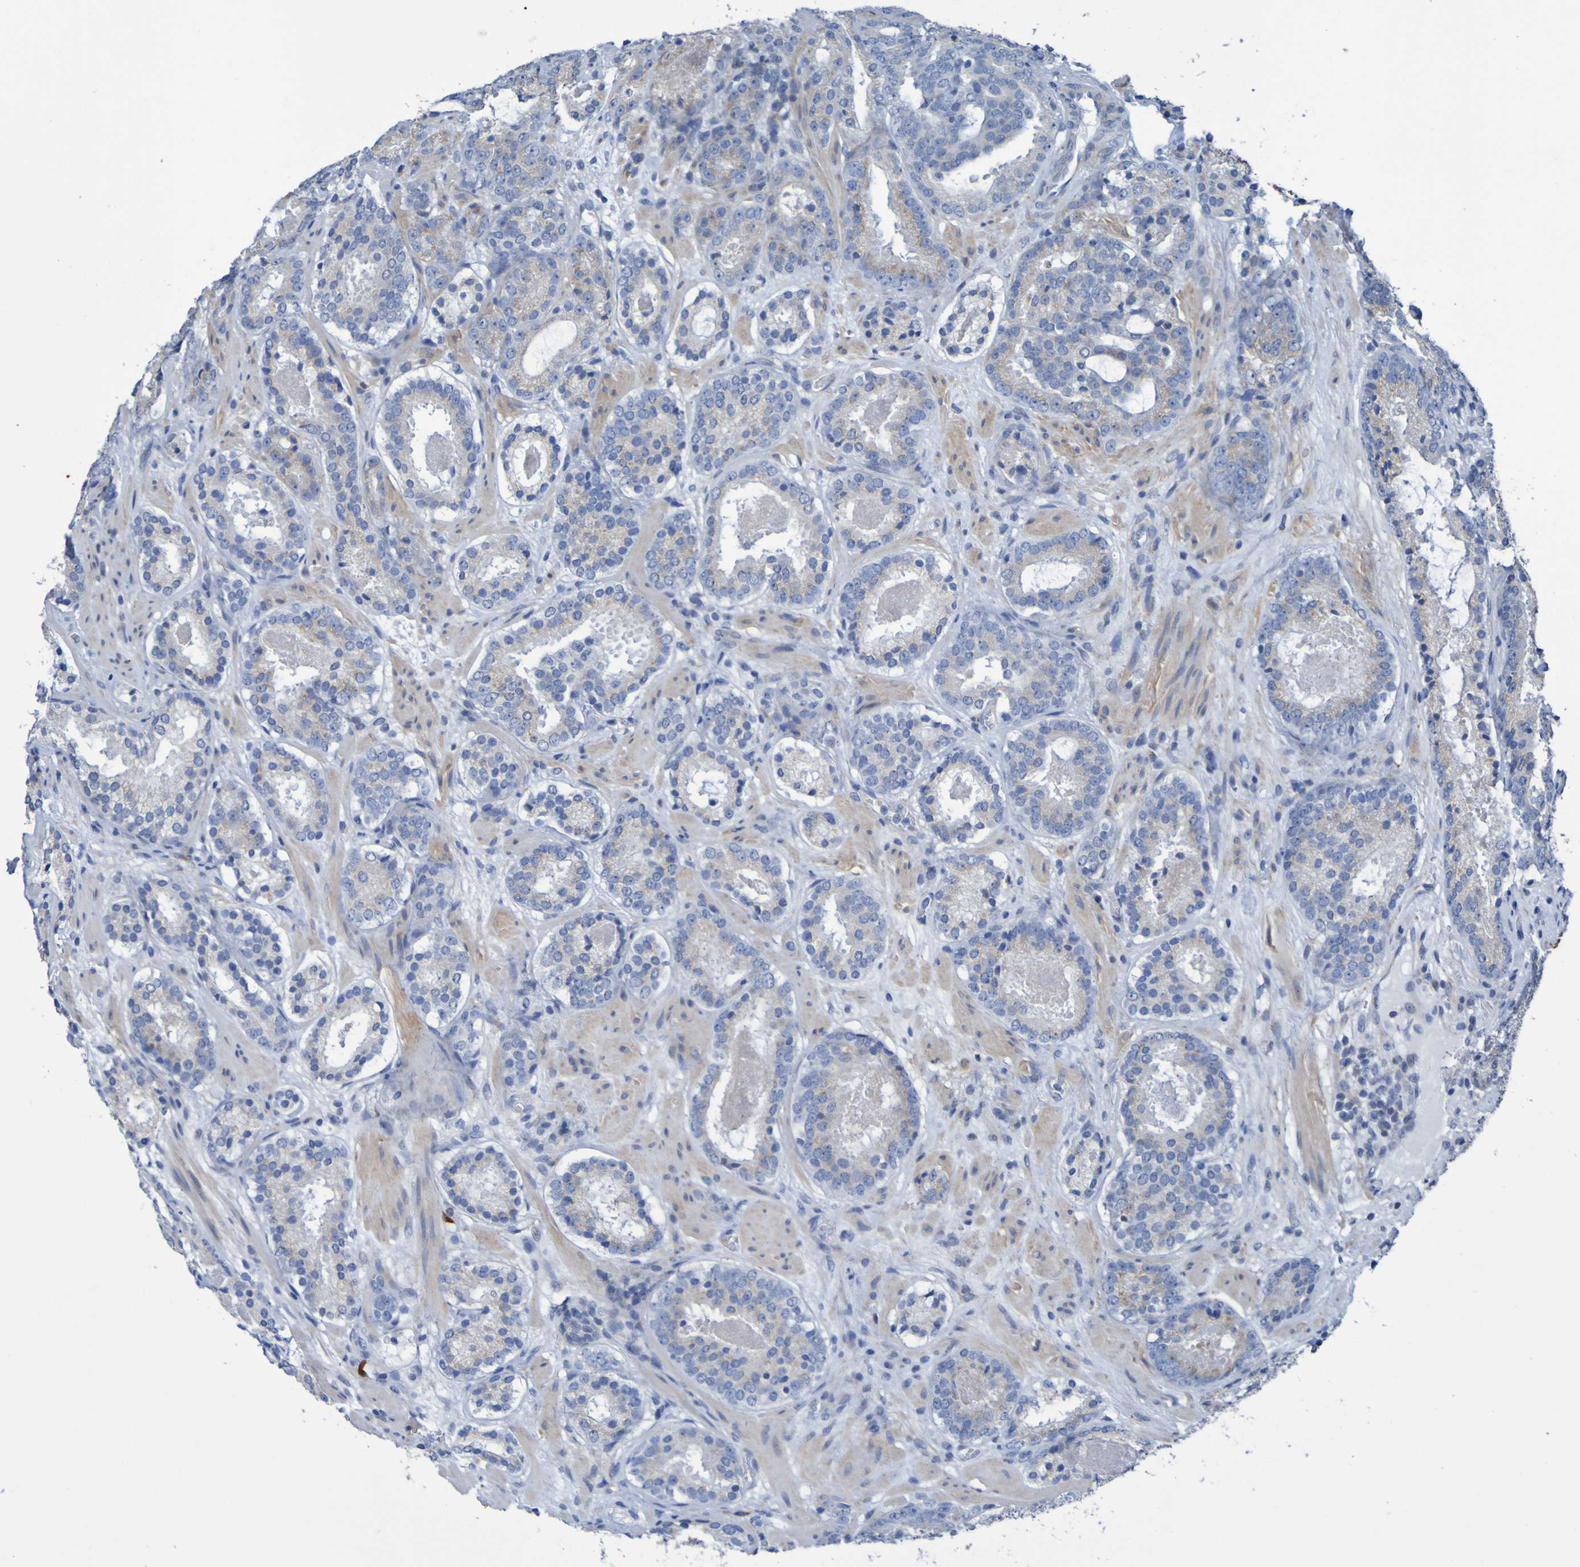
{"staining": {"intensity": "weak", "quantity": "<25%", "location": "cytoplasmic/membranous"}, "tissue": "prostate cancer", "cell_type": "Tumor cells", "image_type": "cancer", "snomed": [{"axis": "morphology", "description": "Adenocarcinoma, Low grade"}, {"axis": "topography", "description": "Prostate"}], "caption": "Tumor cells show no significant staining in prostate adenocarcinoma (low-grade).", "gene": "C11orf24", "patient": {"sex": "male", "age": 69}}